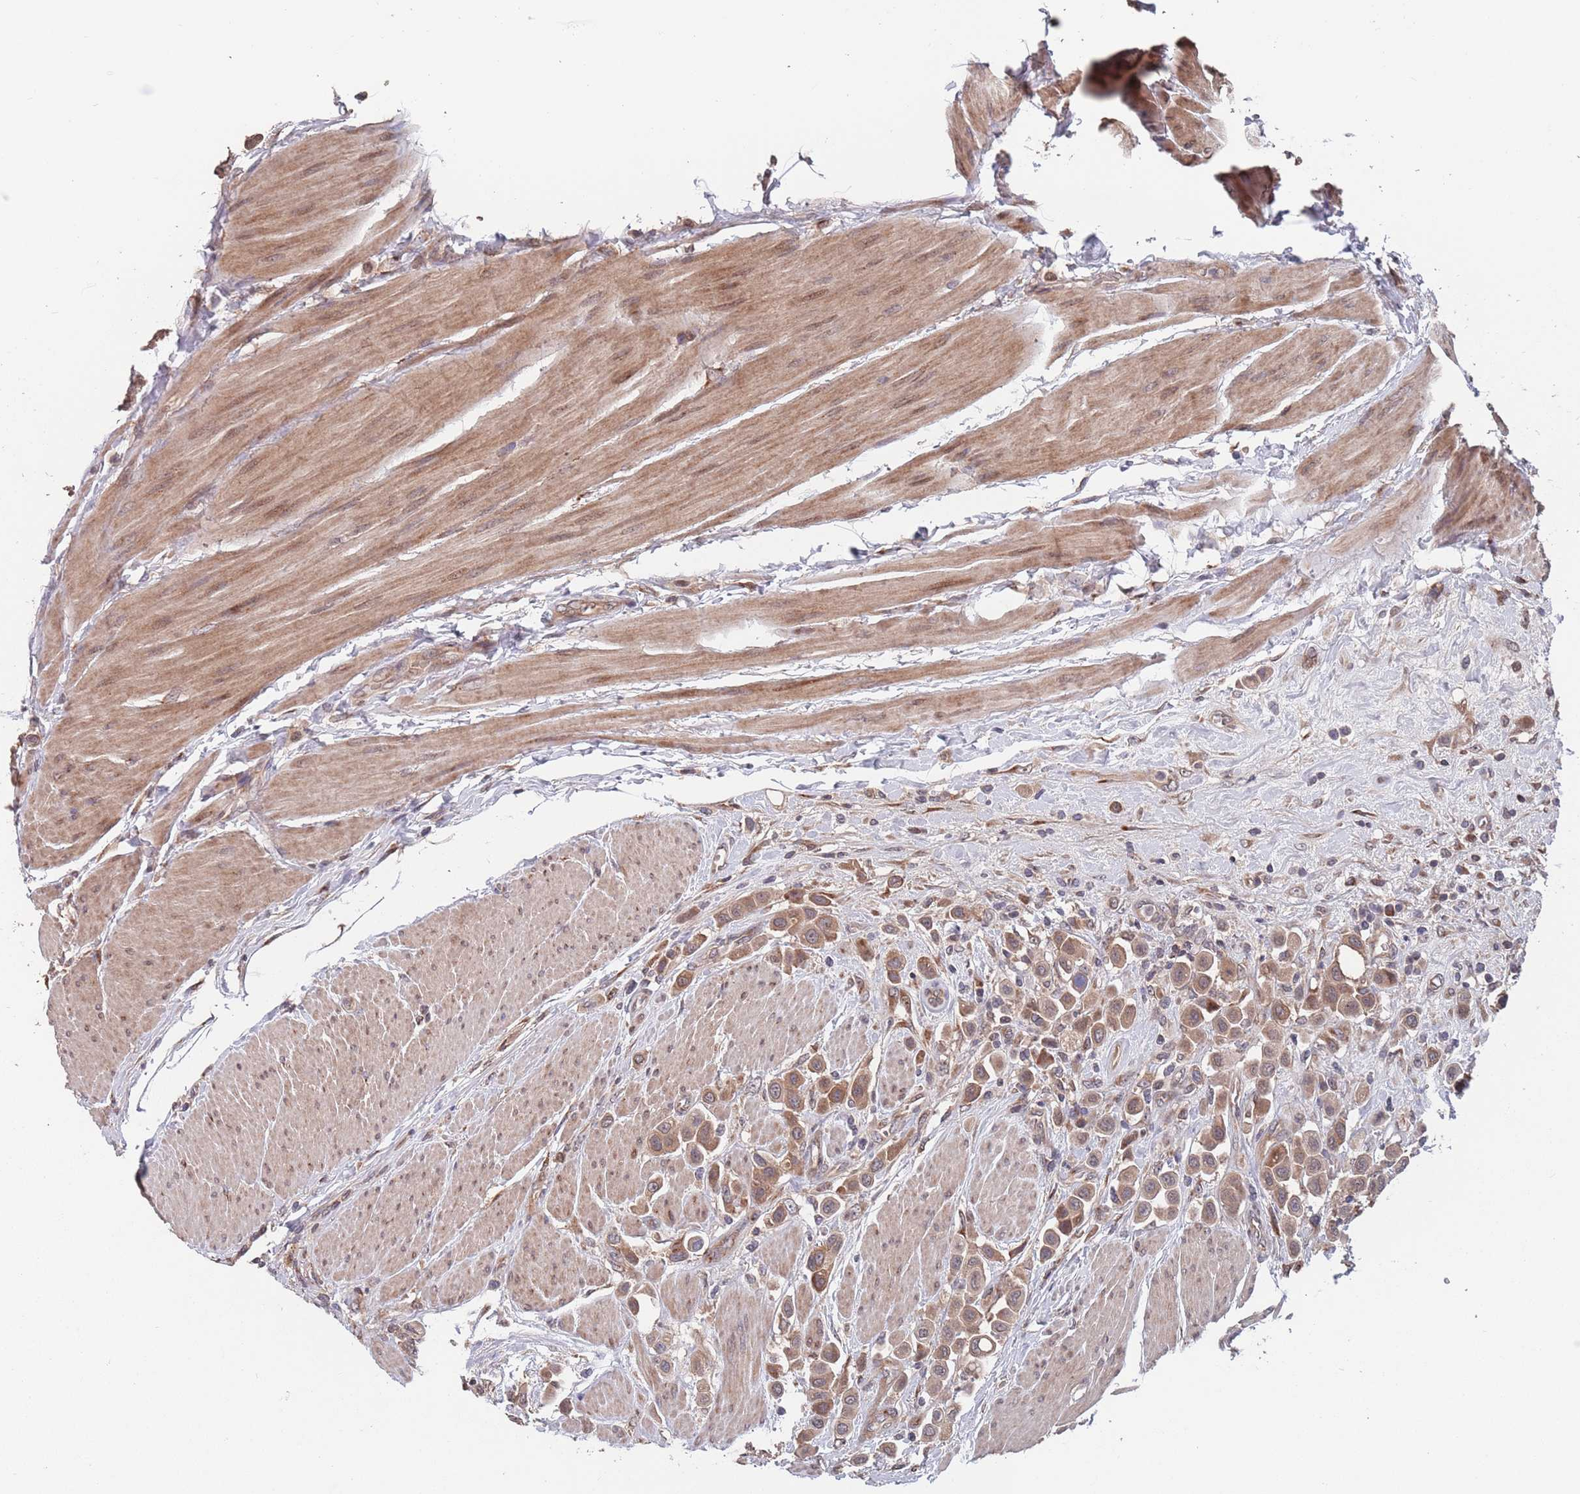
{"staining": {"intensity": "moderate", "quantity": ">75%", "location": "cytoplasmic/membranous"}, "tissue": "urothelial cancer", "cell_type": "Tumor cells", "image_type": "cancer", "snomed": [{"axis": "morphology", "description": "Urothelial carcinoma, High grade"}, {"axis": "topography", "description": "Urinary bladder"}], "caption": "The histopathology image displays staining of urothelial cancer, revealing moderate cytoplasmic/membranous protein expression (brown color) within tumor cells. Nuclei are stained in blue.", "gene": "UNC45A", "patient": {"sex": "male", "age": 50}}